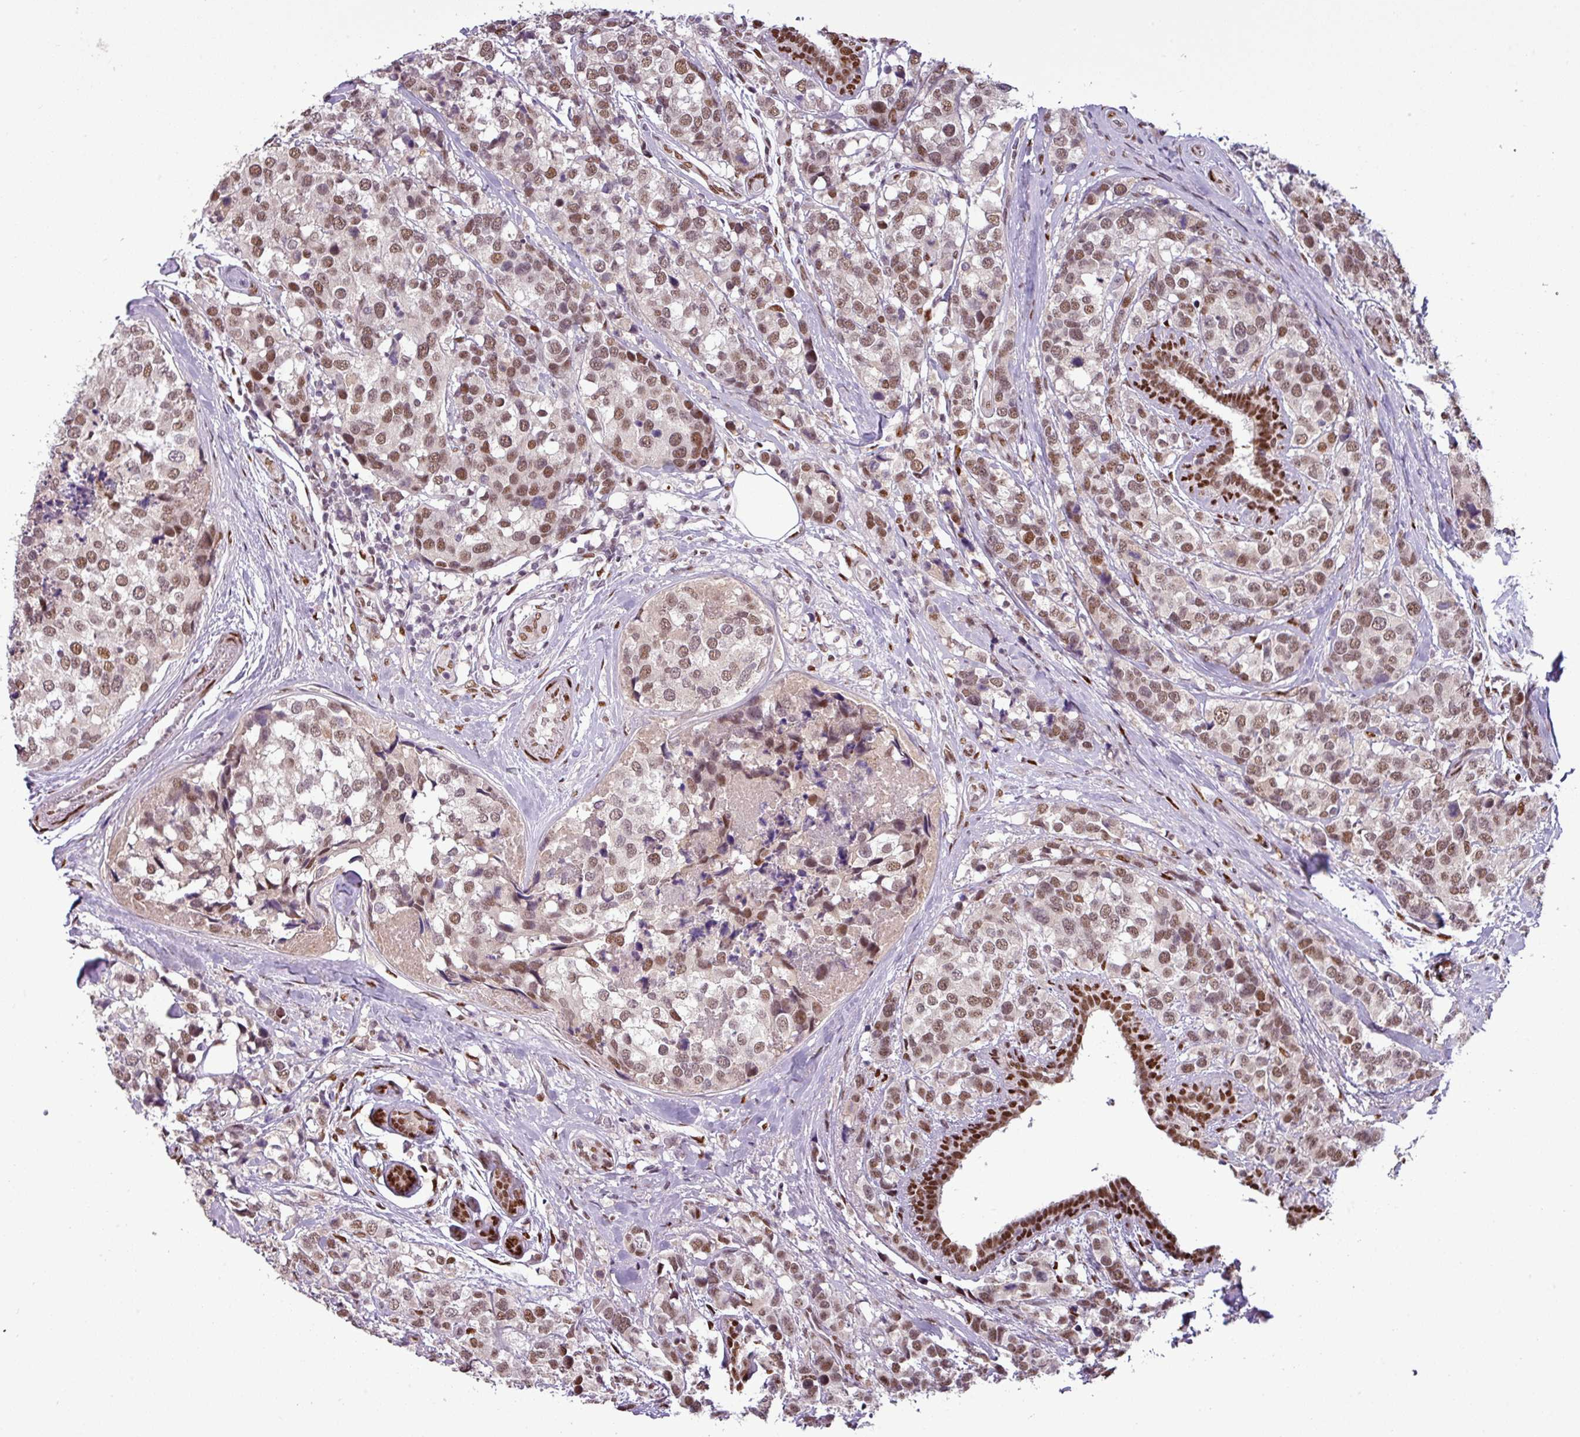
{"staining": {"intensity": "moderate", "quantity": ">75%", "location": "nuclear"}, "tissue": "breast cancer", "cell_type": "Tumor cells", "image_type": "cancer", "snomed": [{"axis": "morphology", "description": "Lobular carcinoma"}, {"axis": "topography", "description": "Breast"}], "caption": "IHC micrograph of lobular carcinoma (breast) stained for a protein (brown), which displays medium levels of moderate nuclear staining in approximately >75% of tumor cells.", "gene": "IRF2BPL", "patient": {"sex": "female", "age": 59}}